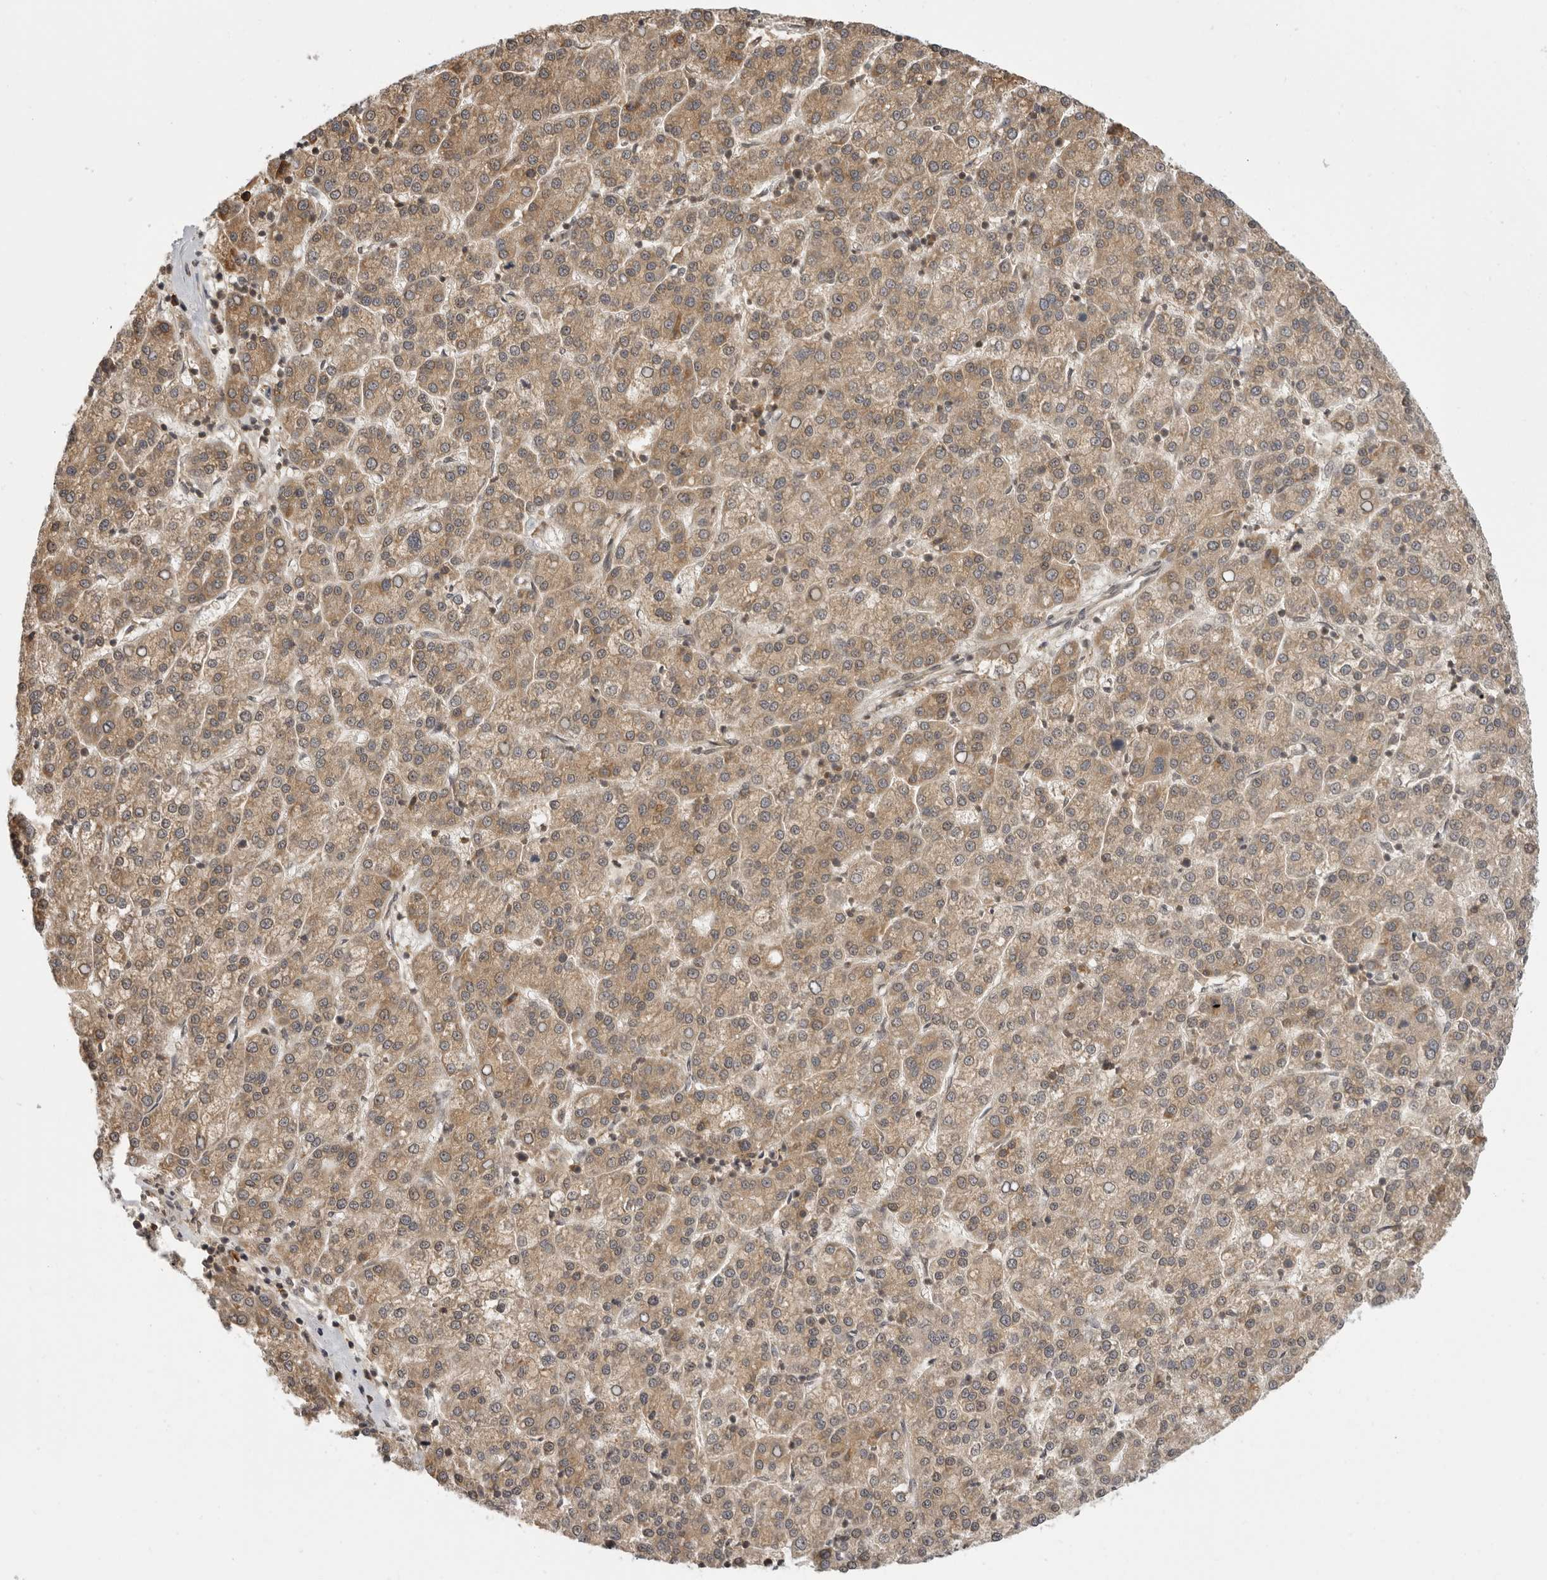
{"staining": {"intensity": "moderate", "quantity": ">75%", "location": "cytoplasmic/membranous"}, "tissue": "liver cancer", "cell_type": "Tumor cells", "image_type": "cancer", "snomed": [{"axis": "morphology", "description": "Carcinoma, Hepatocellular, NOS"}, {"axis": "topography", "description": "Liver"}], "caption": "This is a histology image of IHC staining of hepatocellular carcinoma (liver), which shows moderate staining in the cytoplasmic/membranous of tumor cells.", "gene": "PRRC2A", "patient": {"sex": "female", "age": 58}}